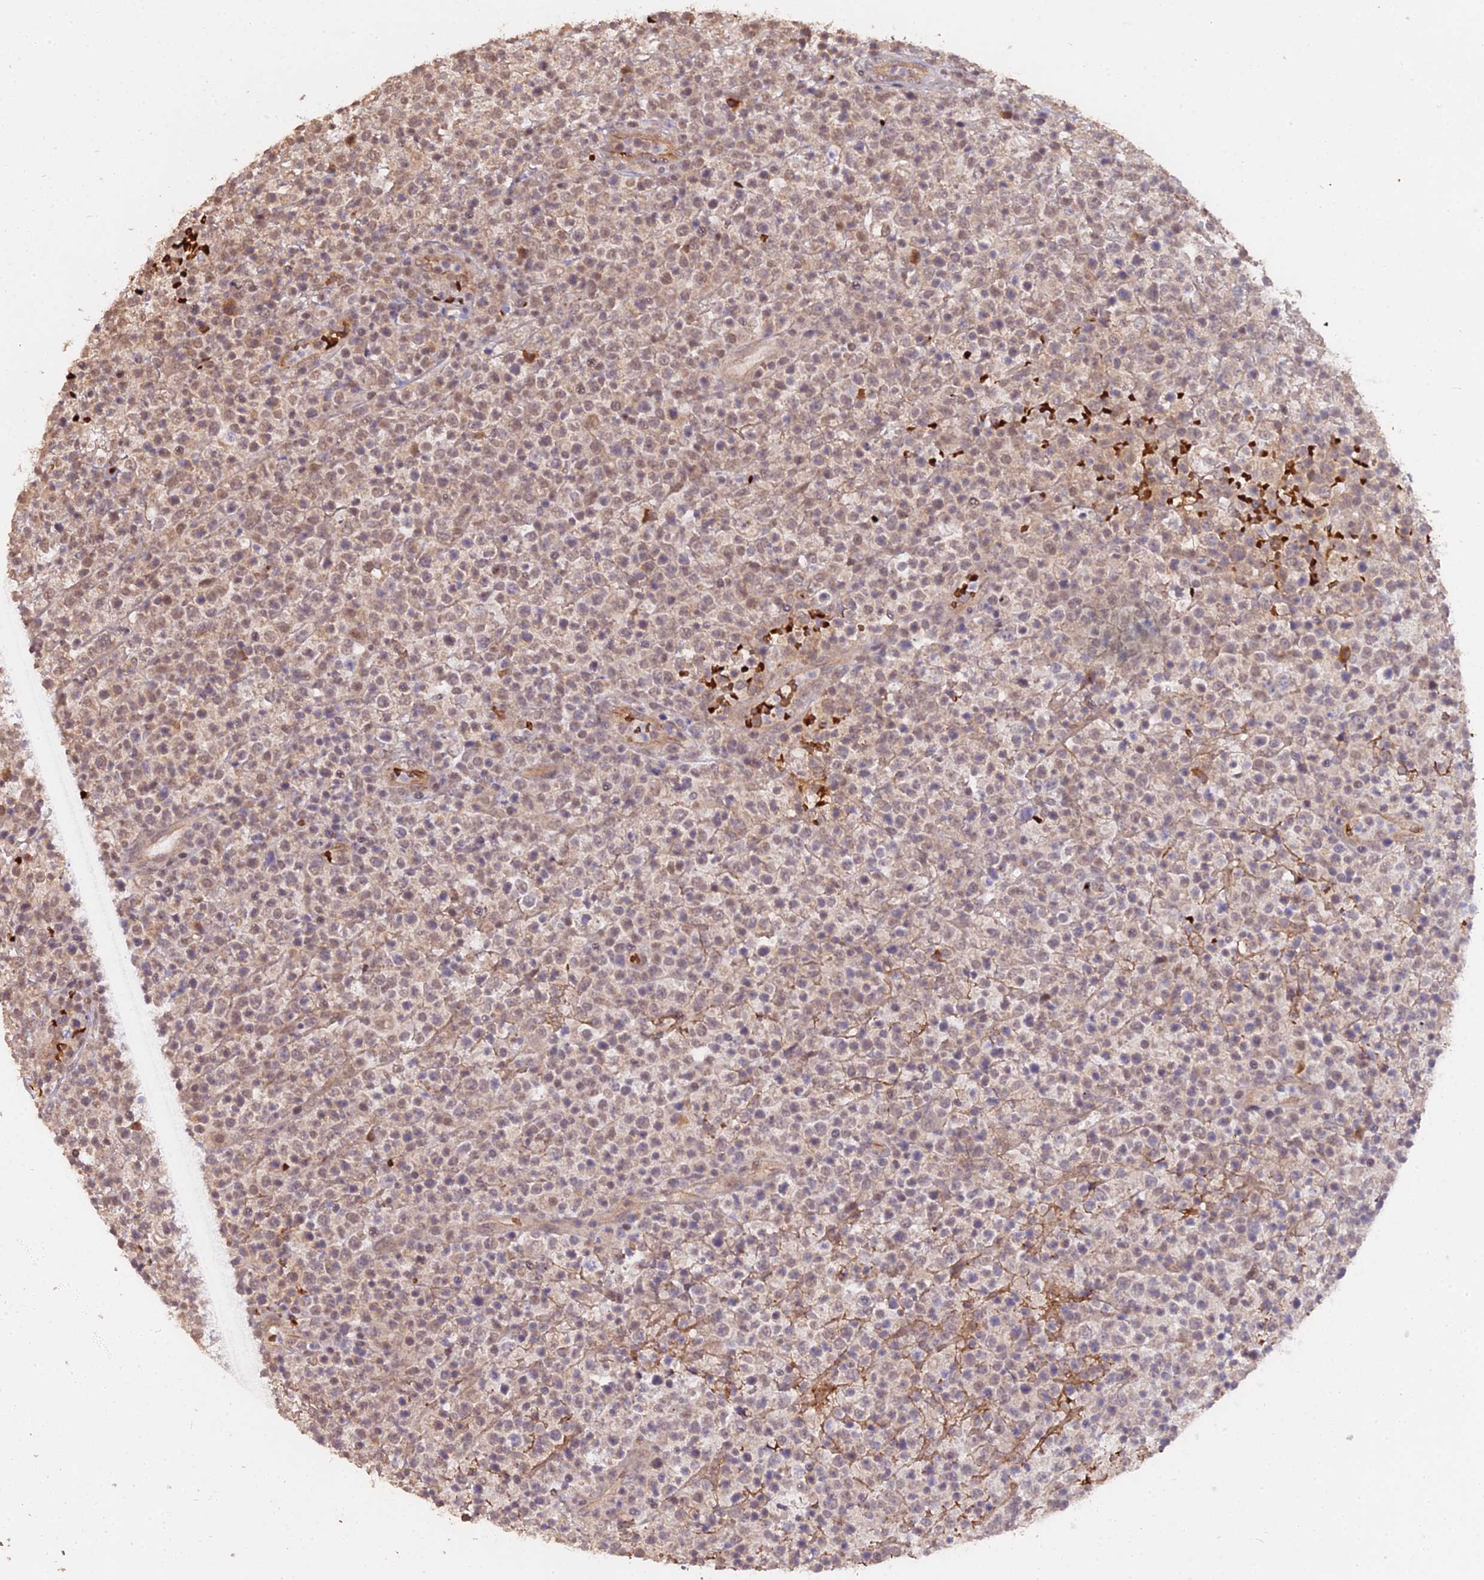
{"staining": {"intensity": "weak", "quantity": "<25%", "location": "cytoplasmic/membranous"}, "tissue": "lymphoma", "cell_type": "Tumor cells", "image_type": "cancer", "snomed": [{"axis": "morphology", "description": "Malignant lymphoma, non-Hodgkin's type, High grade"}, {"axis": "topography", "description": "Colon"}], "caption": "High magnification brightfield microscopy of malignant lymphoma, non-Hodgkin's type (high-grade) stained with DAB (brown) and counterstained with hematoxylin (blue): tumor cells show no significant staining. (DAB immunohistochemistry with hematoxylin counter stain).", "gene": "ZDBF2", "patient": {"sex": "female", "age": 53}}